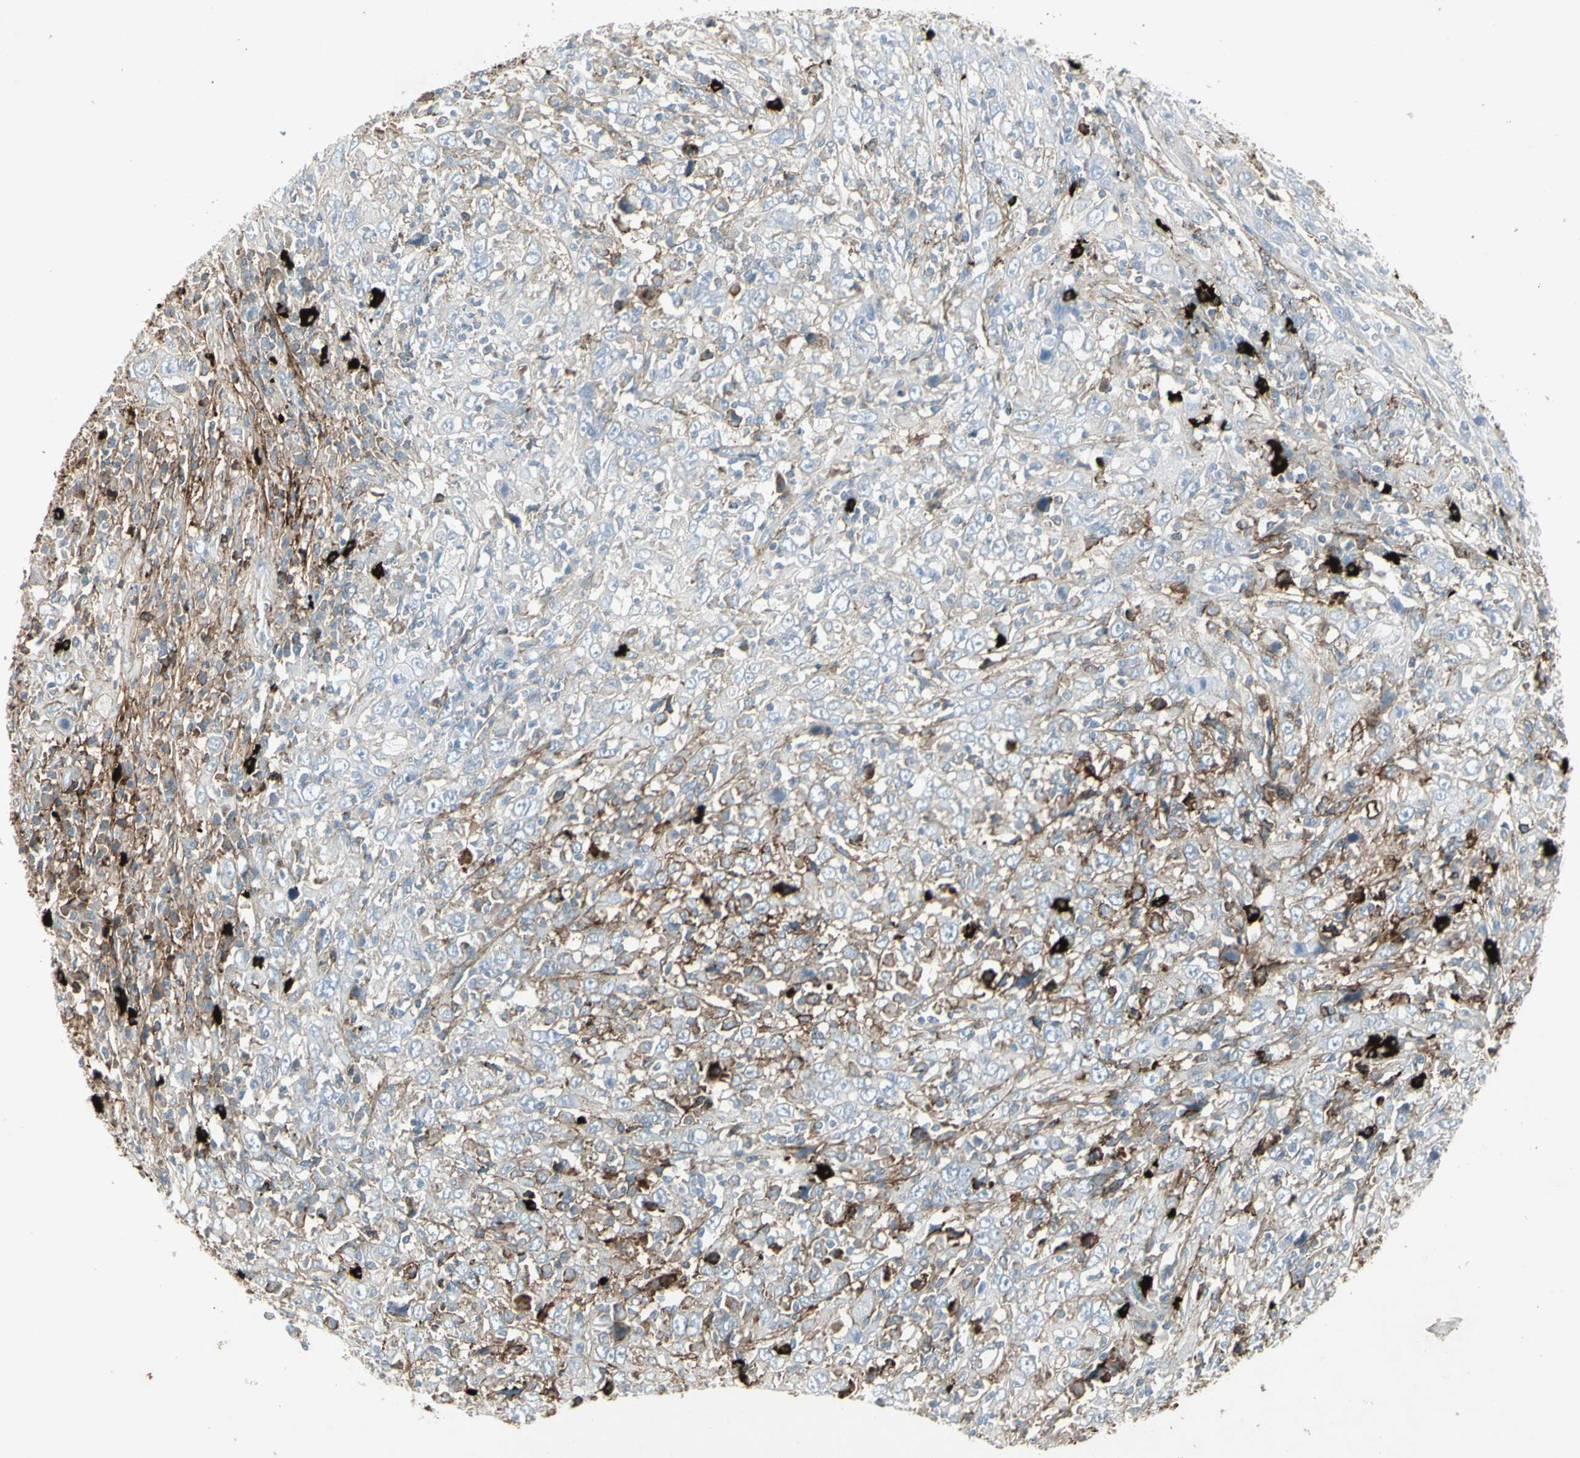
{"staining": {"intensity": "moderate", "quantity": "25%-75%", "location": "cytoplasmic/membranous"}, "tissue": "cervical cancer", "cell_type": "Tumor cells", "image_type": "cancer", "snomed": [{"axis": "morphology", "description": "Squamous cell carcinoma, NOS"}, {"axis": "topography", "description": "Cervix"}], "caption": "An image of human cervical cancer stained for a protein exhibits moderate cytoplasmic/membranous brown staining in tumor cells. Nuclei are stained in blue.", "gene": "IGHM", "patient": {"sex": "female", "age": 46}}